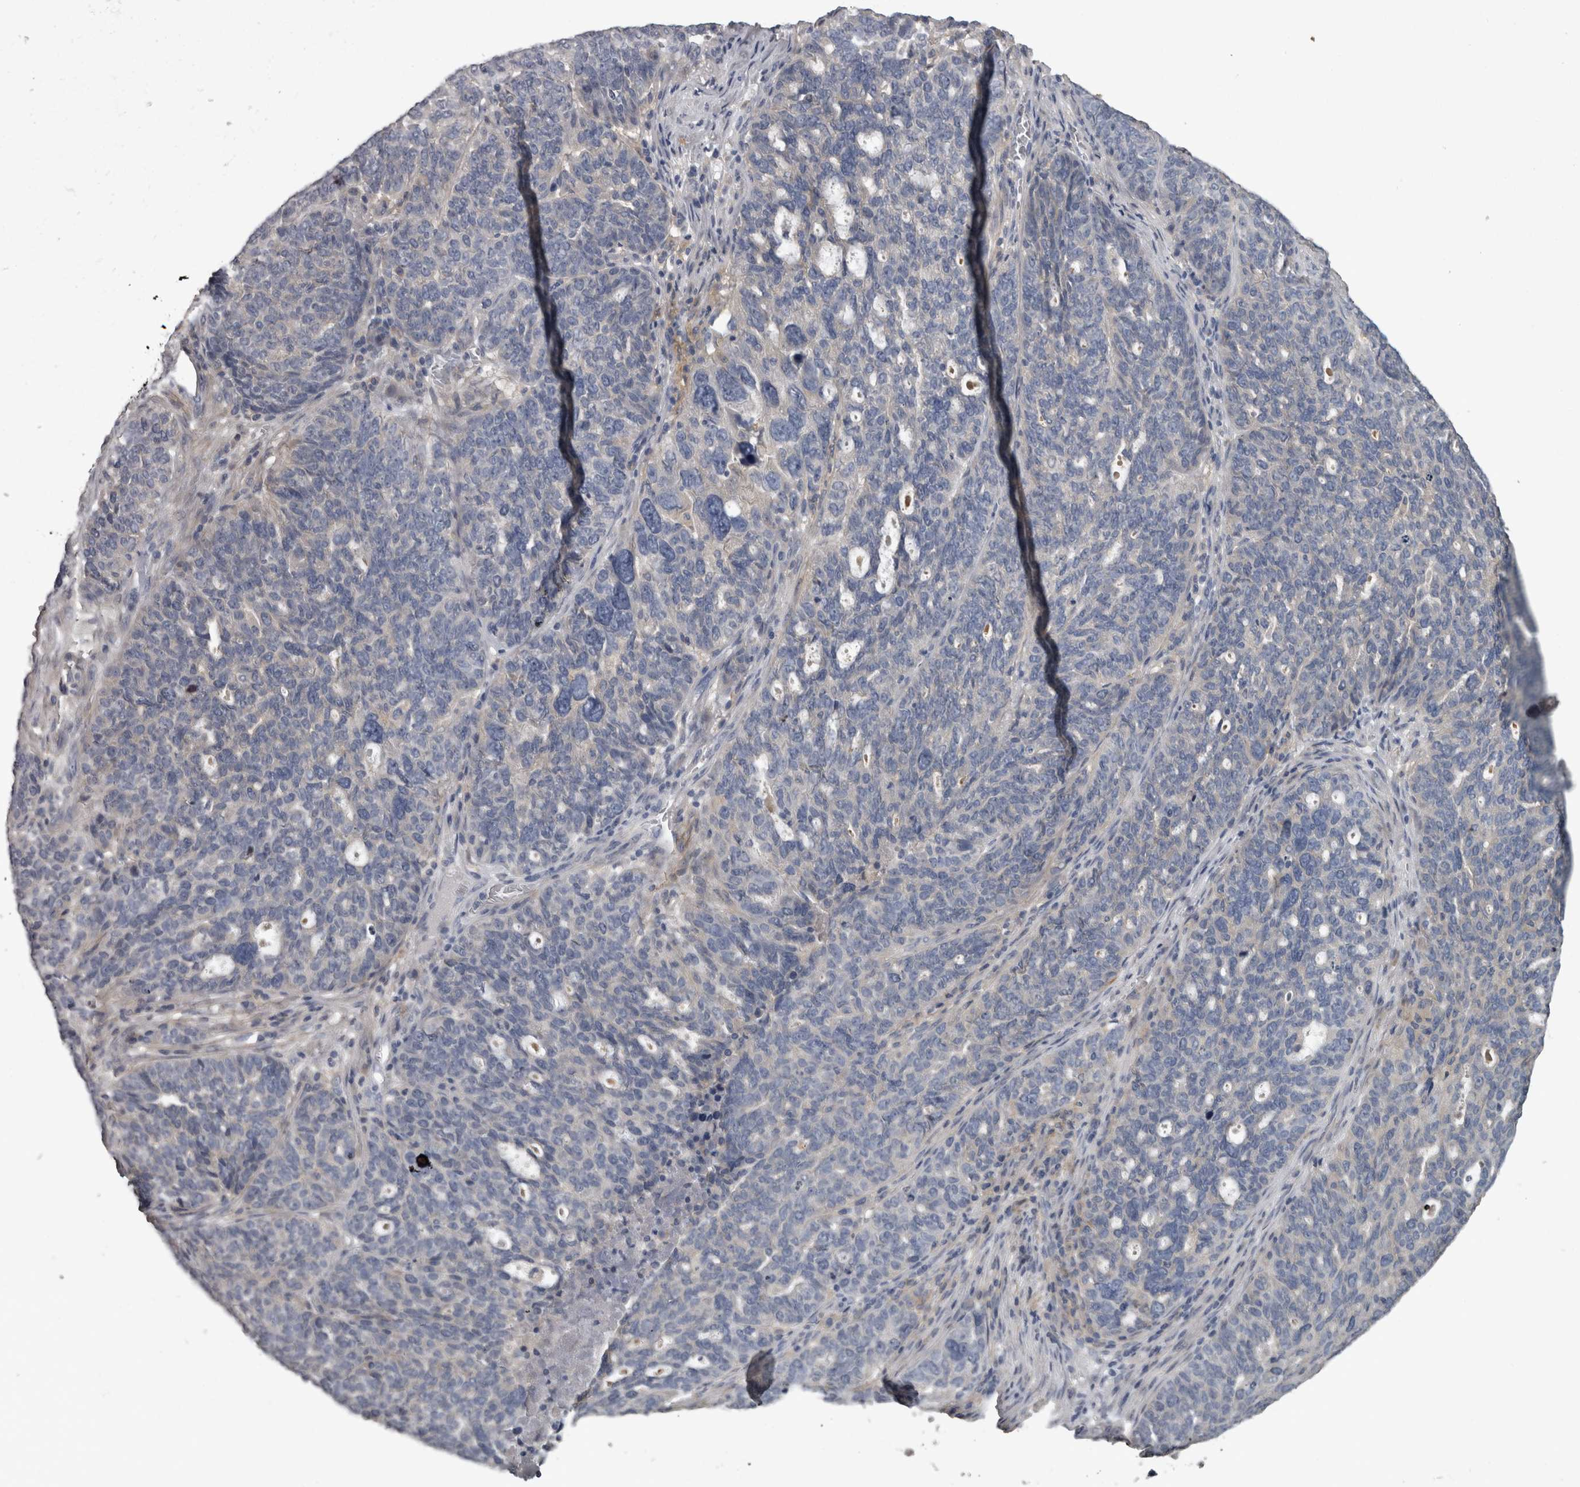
{"staining": {"intensity": "negative", "quantity": "none", "location": "none"}, "tissue": "ovarian cancer", "cell_type": "Tumor cells", "image_type": "cancer", "snomed": [{"axis": "morphology", "description": "Cystadenocarcinoma, serous, NOS"}, {"axis": "topography", "description": "Ovary"}], "caption": "This is an immunohistochemistry (IHC) micrograph of ovarian serous cystadenocarcinoma. There is no staining in tumor cells.", "gene": "EFEMP2", "patient": {"sex": "female", "age": 59}}